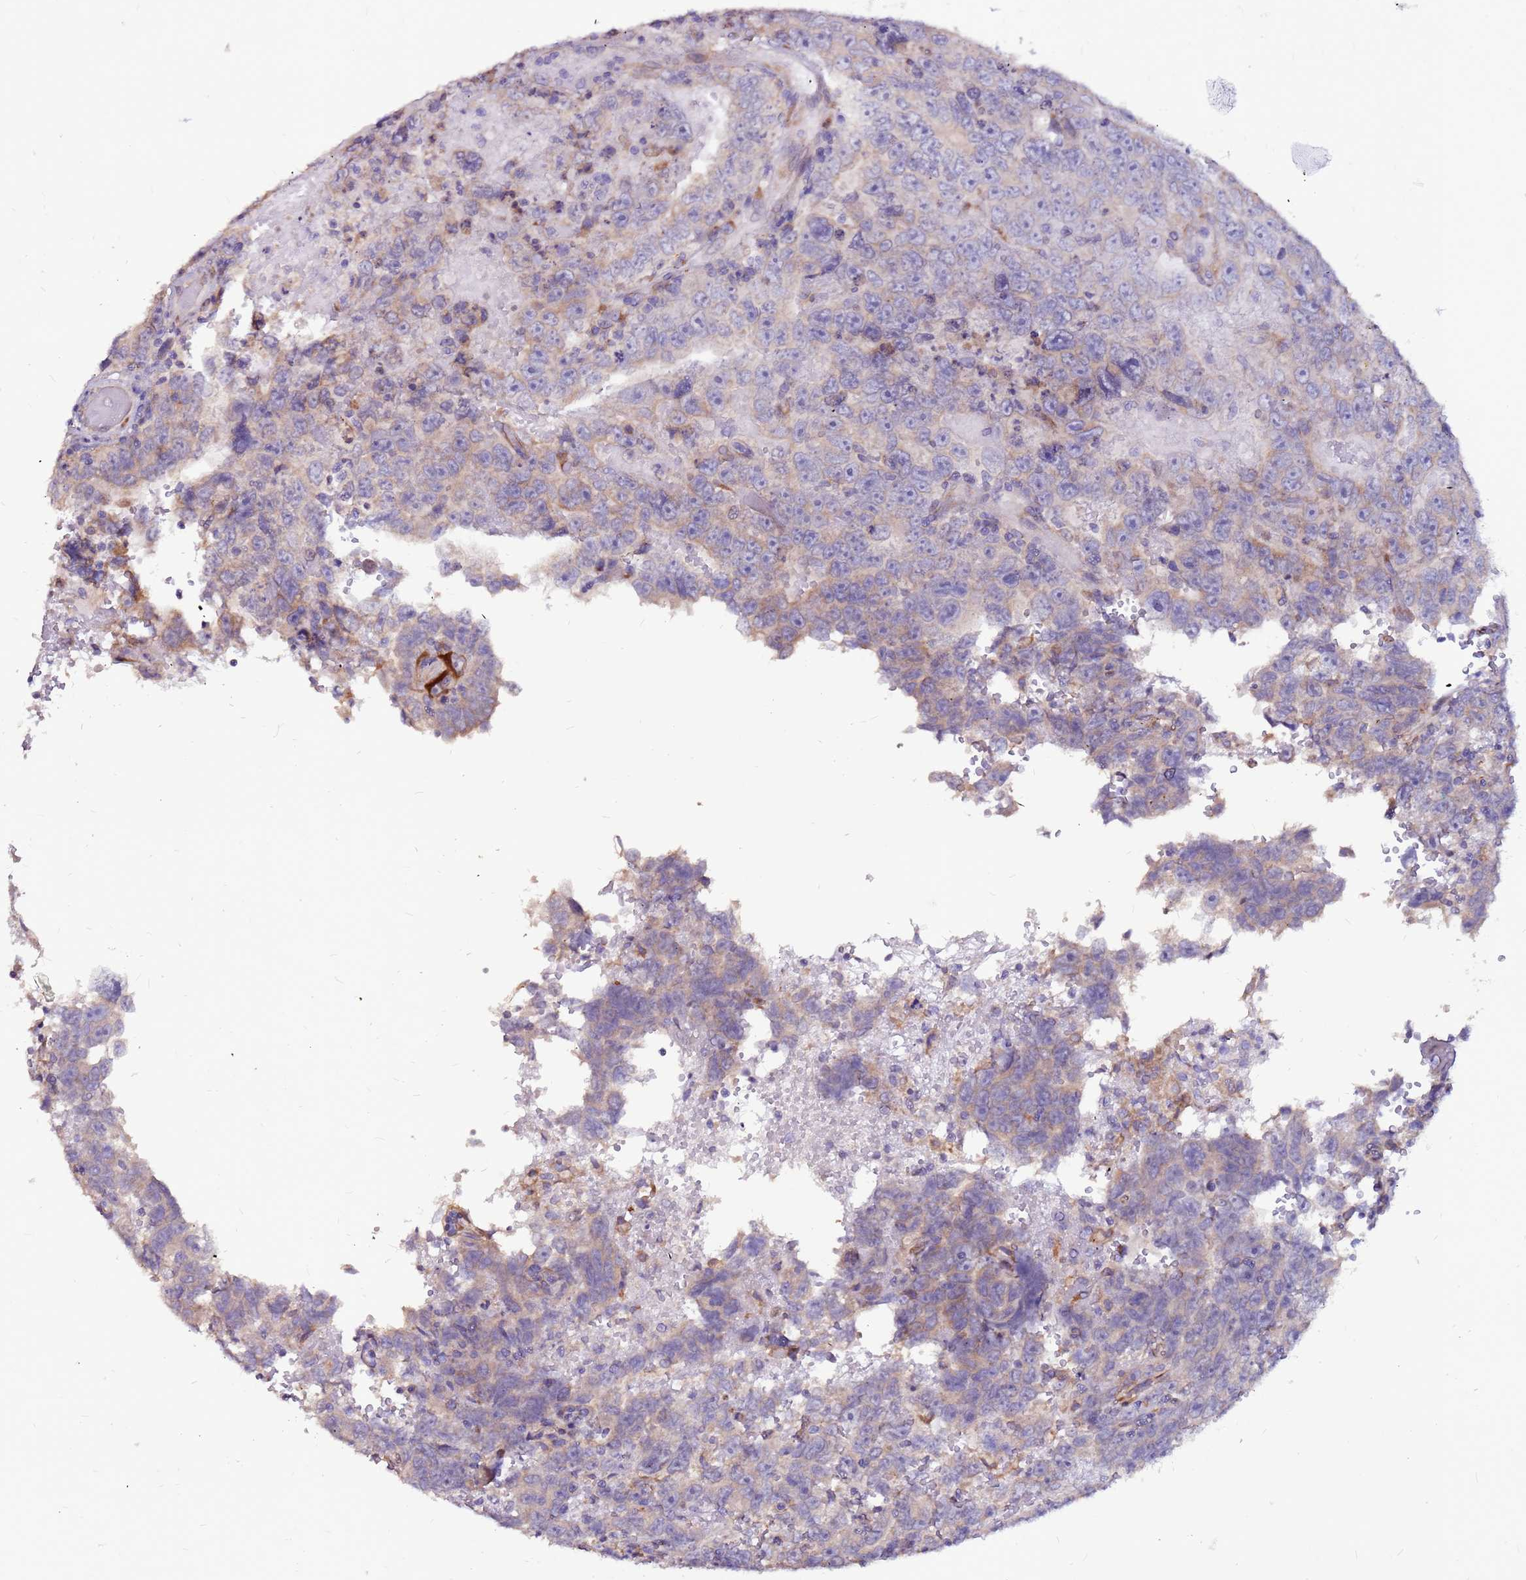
{"staining": {"intensity": "moderate", "quantity": "<25%", "location": "cytoplasmic/membranous"}, "tissue": "testis cancer", "cell_type": "Tumor cells", "image_type": "cancer", "snomed": [{"axis": "morphology", "description": "Carcinoma, Embryonal, NOS"}, {"axis": "topography", "description": "Testis"}], "caption": "Immunohistochemical staining of embryonal carcinoma (testis) displays low levels of moderate cytoplasmic/membranous staining in approximately <25% of tumor cells.", "gene": "SLC44A3", "patient": {"sex": "male", "age": 45}}